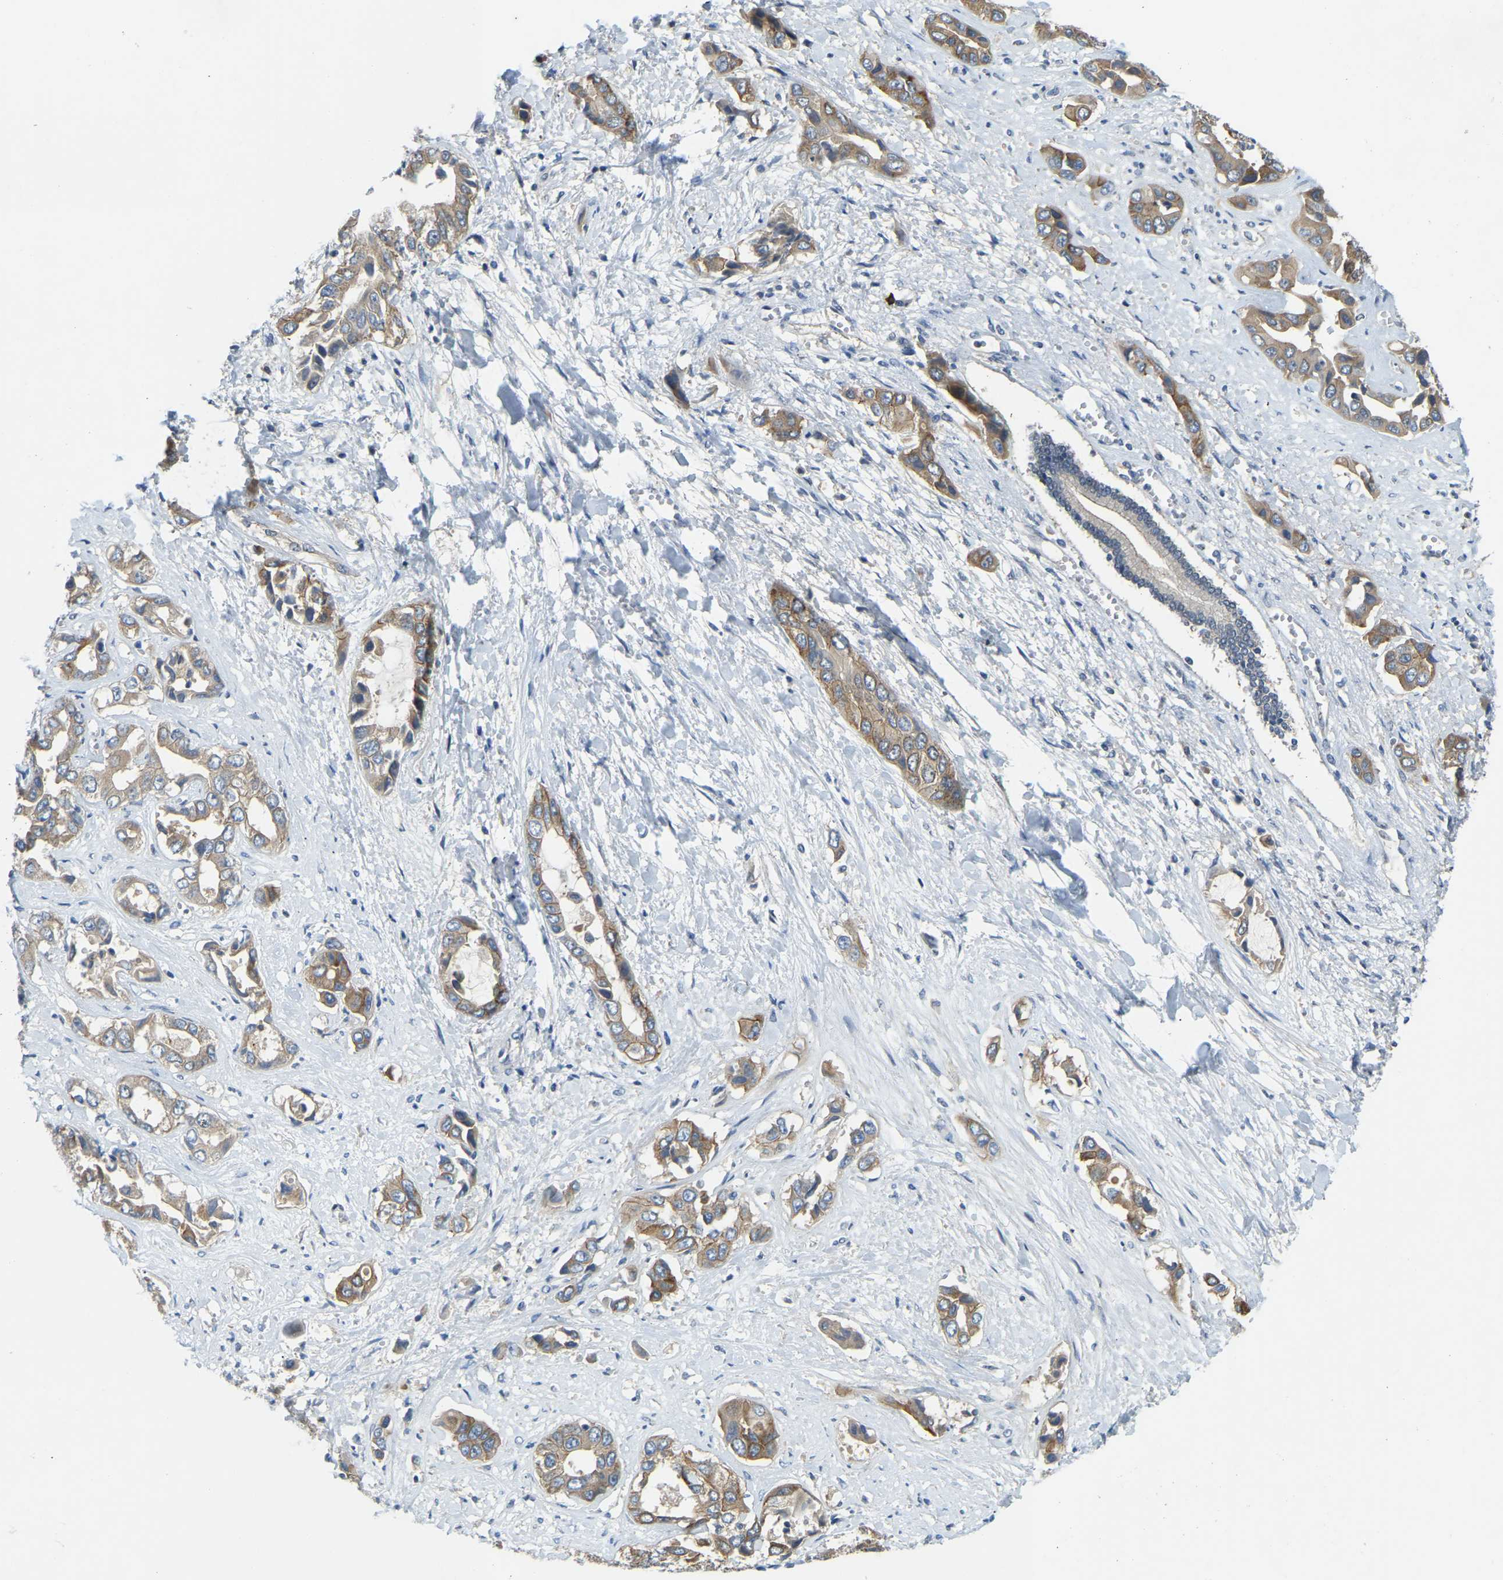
{"staining": {"intensity": "moderate", "quantity": ">75%", "location": "cytoplasmic/membranous"}, "tissue": "liver cancer", "cell_type": "Tumor cells", "image_type": "cancer", "snomed": [{"axis": "morphology", "description": "Cholangiocarcinoma"}, {"axis": "topography", "description": "Liver"}], "caption": "The photomicrograph exhibits staining of liver cancer (cholangiocarcinoma), revealing moderate cytoplasmic/membranous protein staining (brown color) within tumor cells.", "gene": "AHNAK", "patient": {"sex": "female", "age": 52}}